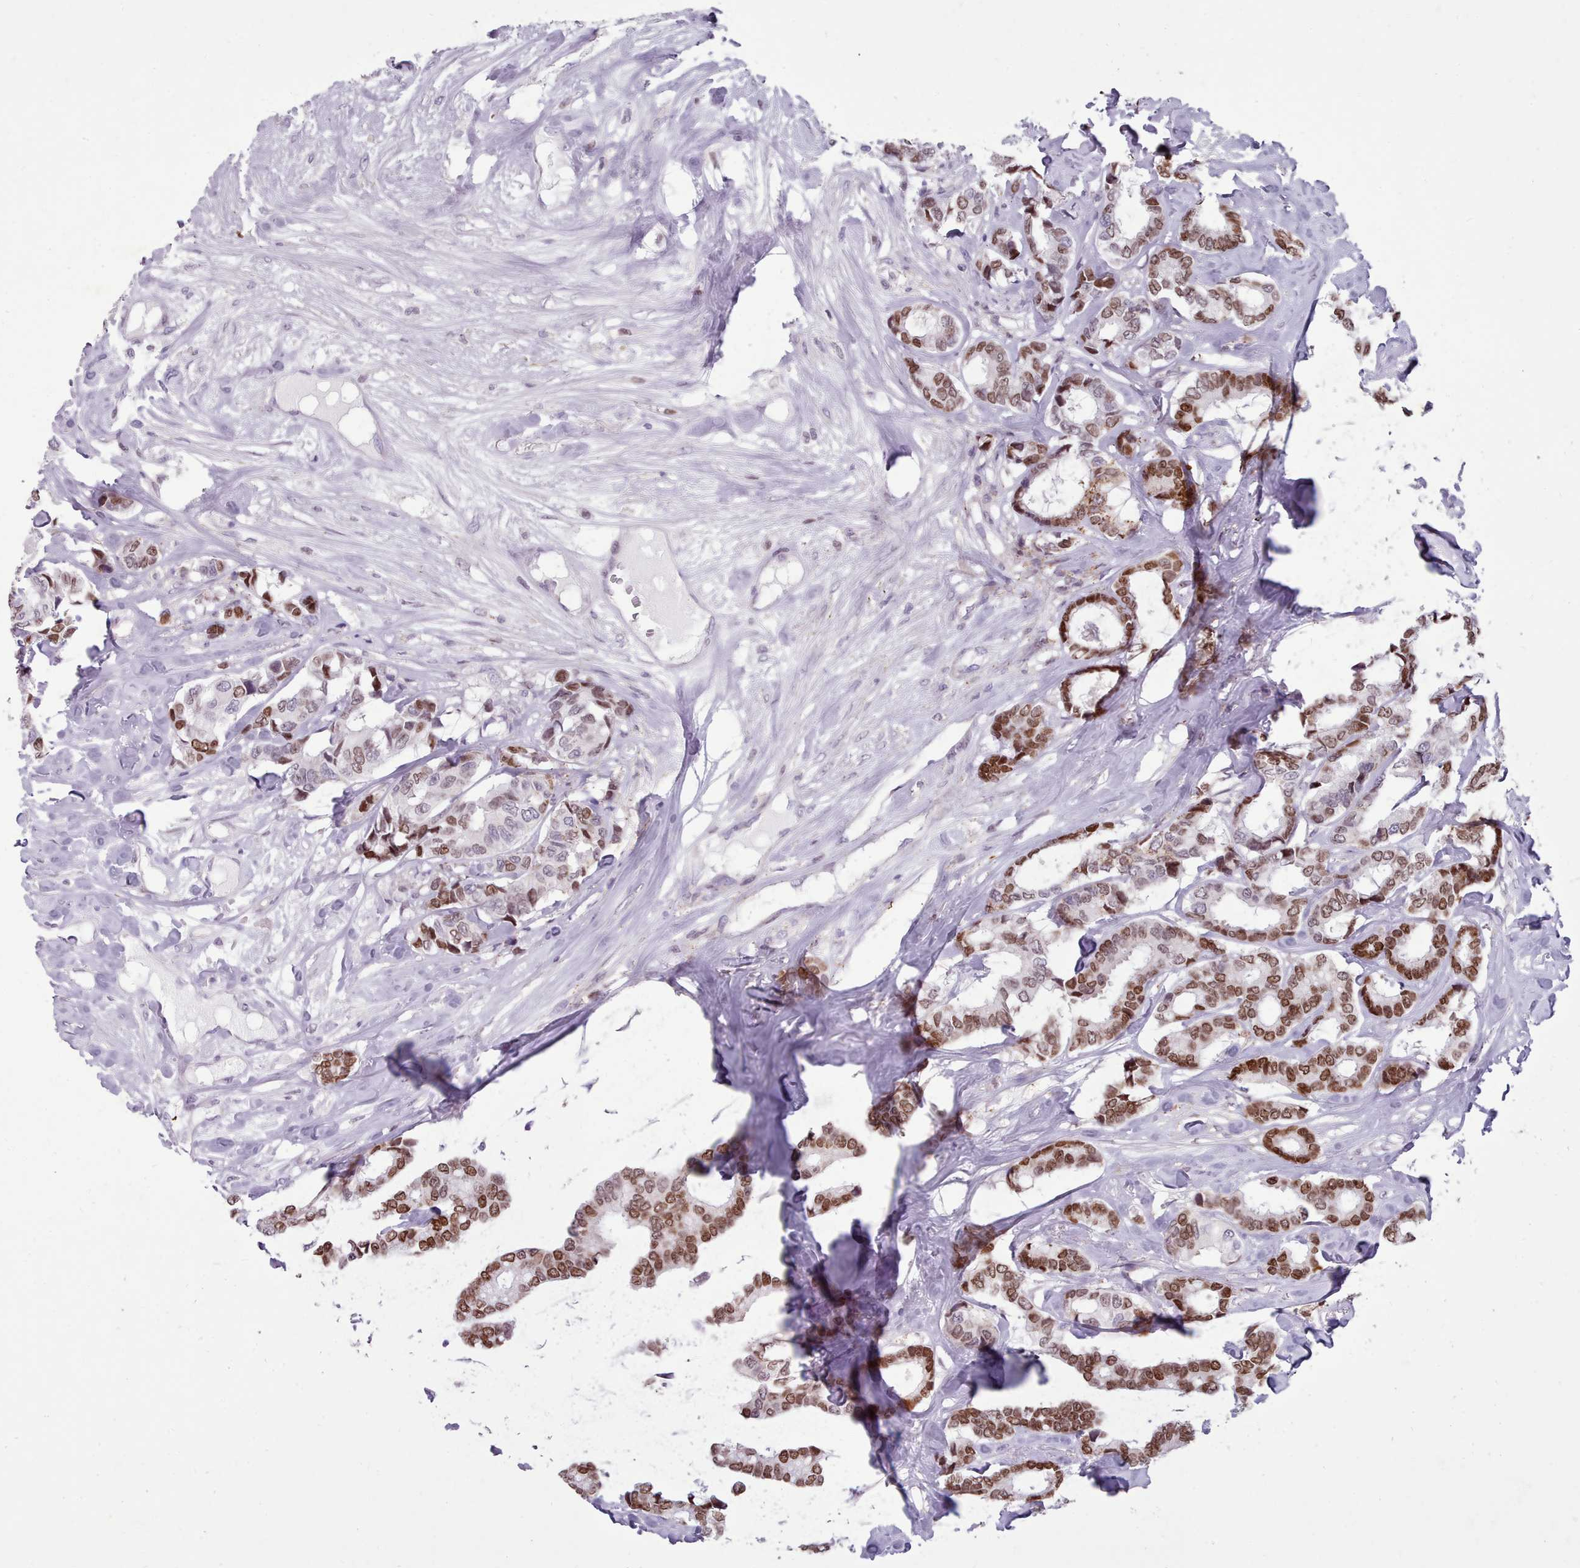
{"staining": {"intensity": "strong", "quantity": "25%-75%", "location": "nuclear"}, "tissue": "breast cancer", "cell_type": "Tumor cells", "image_type": "cancer", "snomed": [{"axis": "morphology", "description": "Normal tissue, NOS"}, {"axis": "morphology", "description": "Duct carcinoma"}, {"axis": "topography", "description": "Breast"}], "caption": "Immunohistochemical staining of breast invasive ductal carcinoma demonstrates high levels of strong nuclear protein positivity in about 25%-75% of tumor cells. The protein is shown in brown color, while the nuclei are stained blue.", "gene": "KCNT2", "patient": {"sex": "female", "age": 87}}